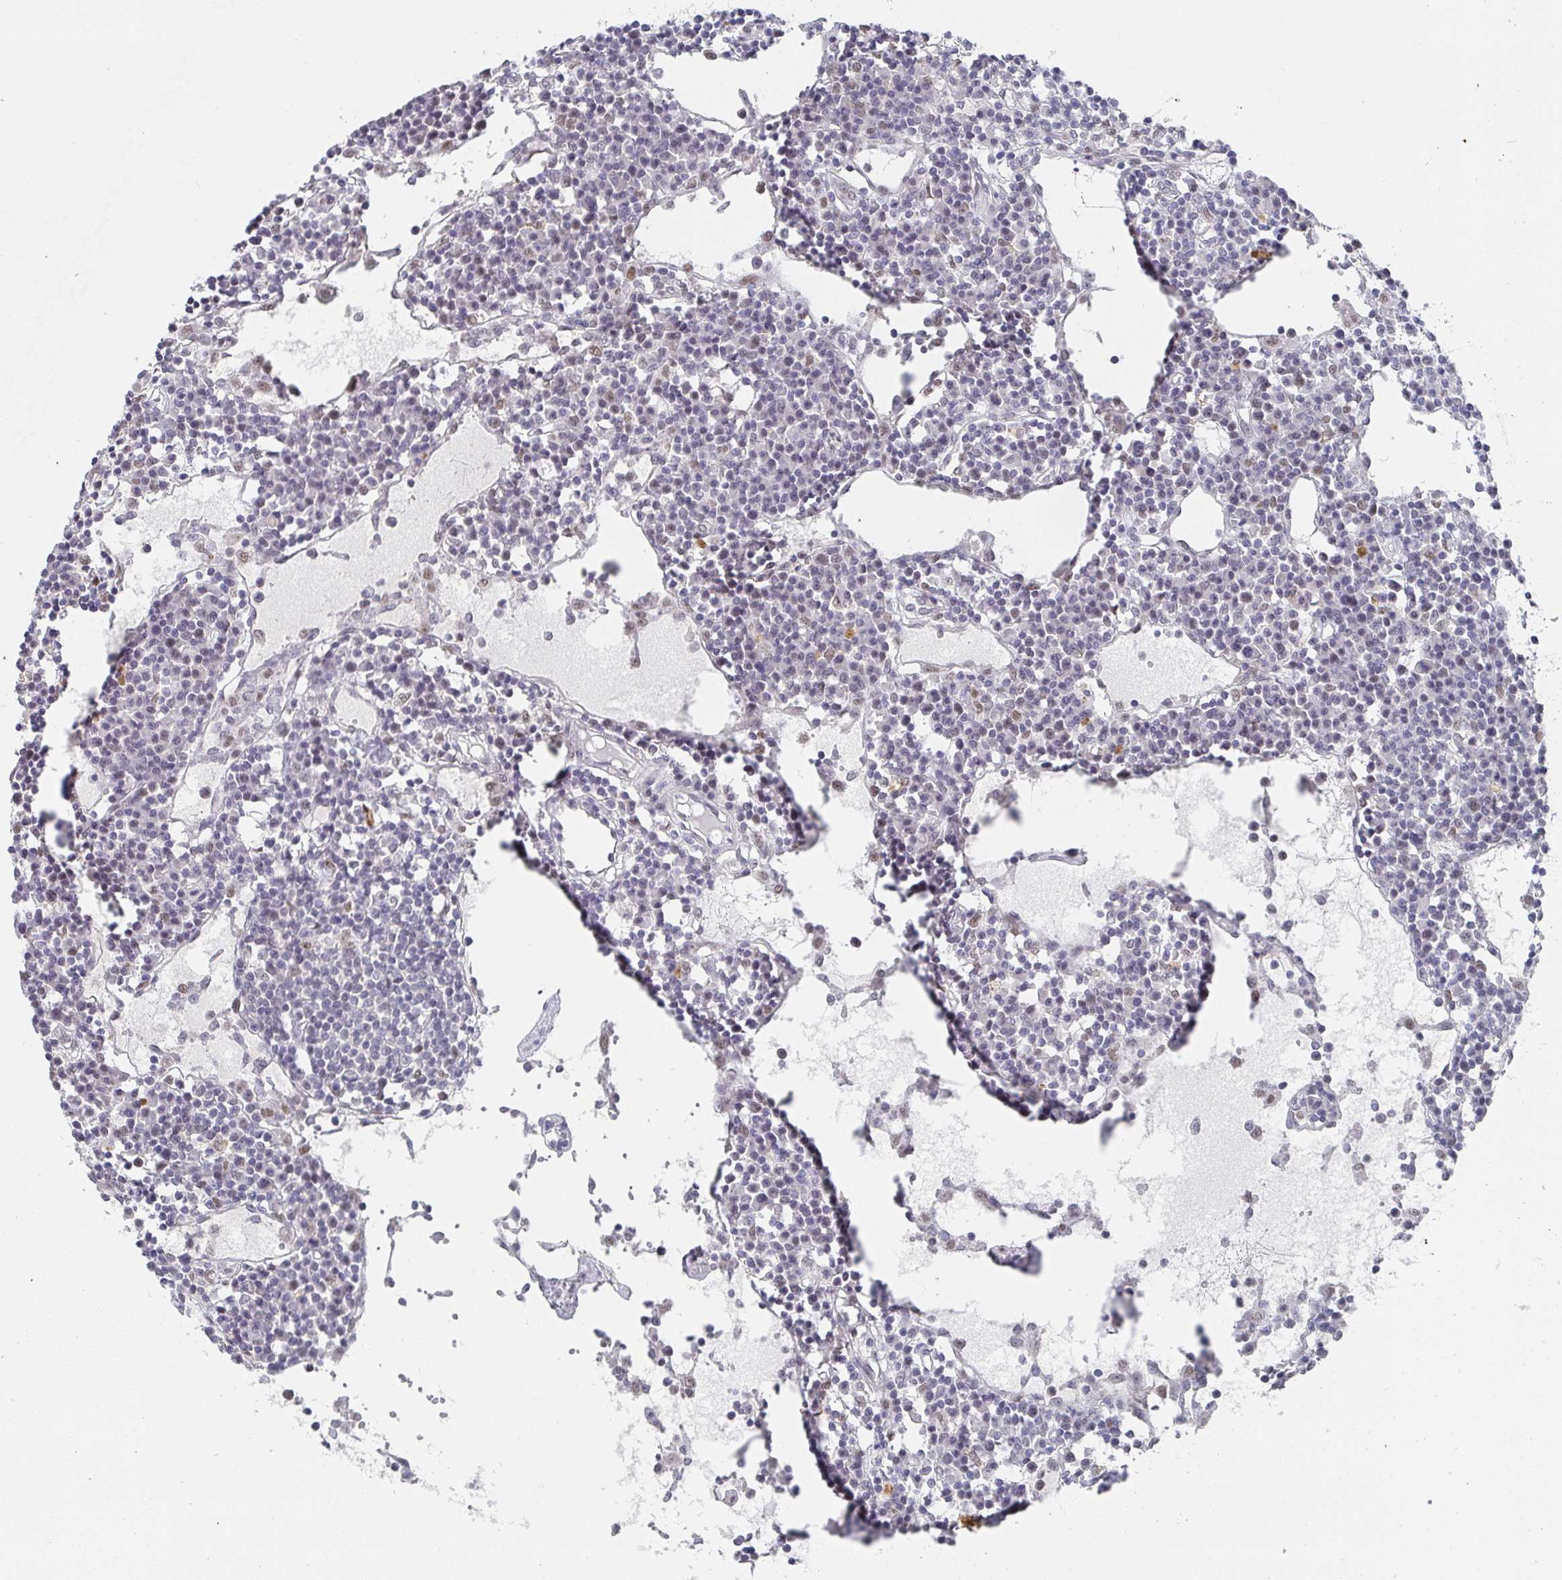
{"staining": {"intensity": "weak", "quantity": ">75%", "location": "nuclear"}, "tissue": "lymph node", "cell_type": "Germinal center cells", "image_type": "normal", "snomed": [{"axis": "morphology", "description": "Normal tissue, NOS"}, {"axis": "topography", "description": "Lymph node"}], "caption": "Lymph node stained with a brown dye exhibits weak nuclear positive staining in approximately >75% of germinal center cells.", "gene": "RCOR1", "patient": {"sex": "female", "age": 78}}